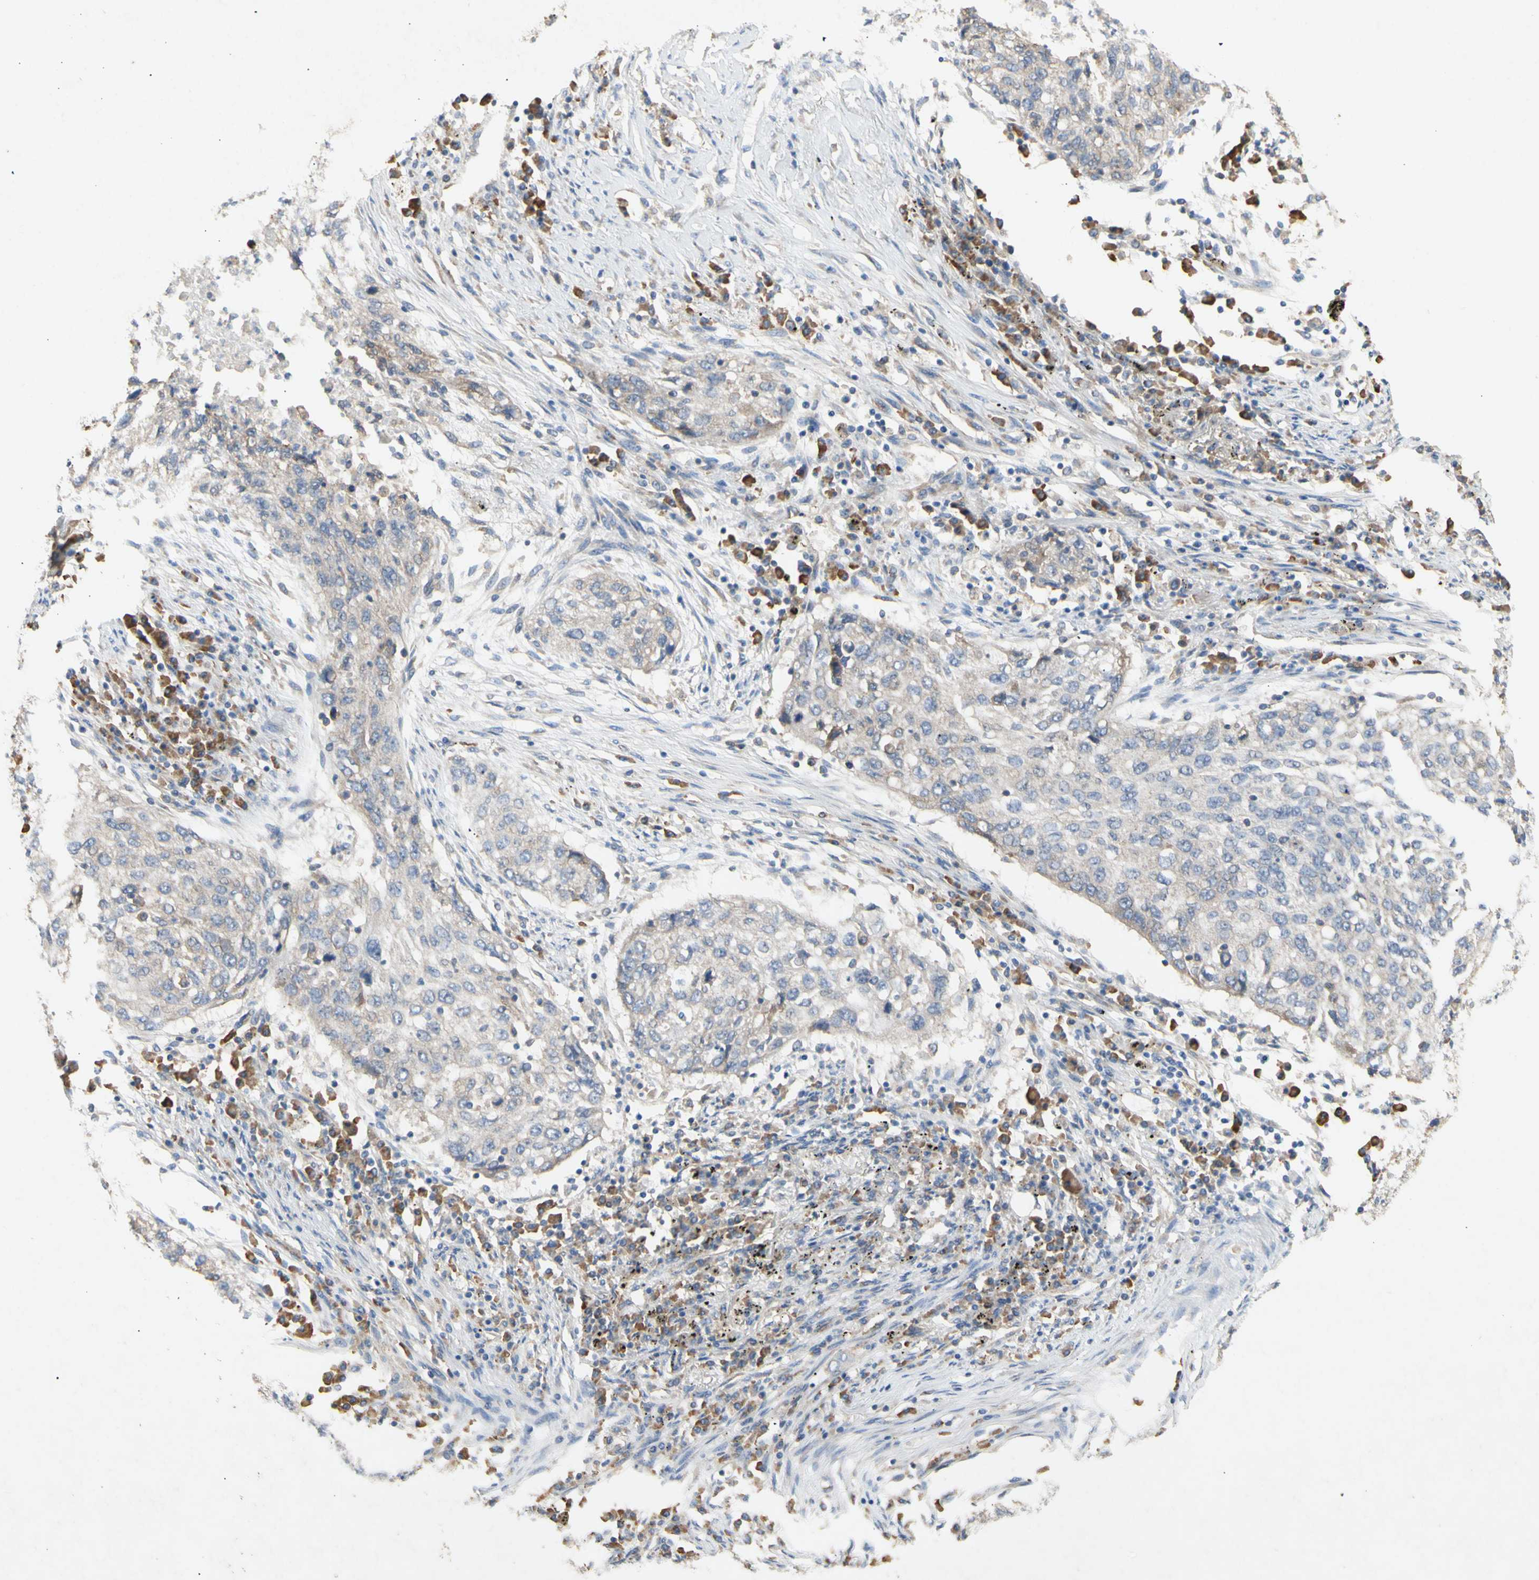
{"staining": {"intensity": "weak", "quantity": ">75%", "location": "cytoplasmic/membranous"}, "tissue": "lung cancer", "cell_type": "Tumor cells", "image_type": "cancer", "snomed": [{"axis": "morphology", "description": "Squamous cell carcinoma, NOS"}, {"axis": "topography", "description": "Lung"}], "caption": "High-power microscopy captured an immunohistochemistry image of squamous cell carcinoma (lung), revealing weak cytoplasmic/membranous positivity in about >75% of tumor cells. Immunohistochemistry (ihc) stains the protein of interest in brown and the nuclei are stained blue.", "gene": "KLC1", "patient": {"sex": "female", "age": 63}}